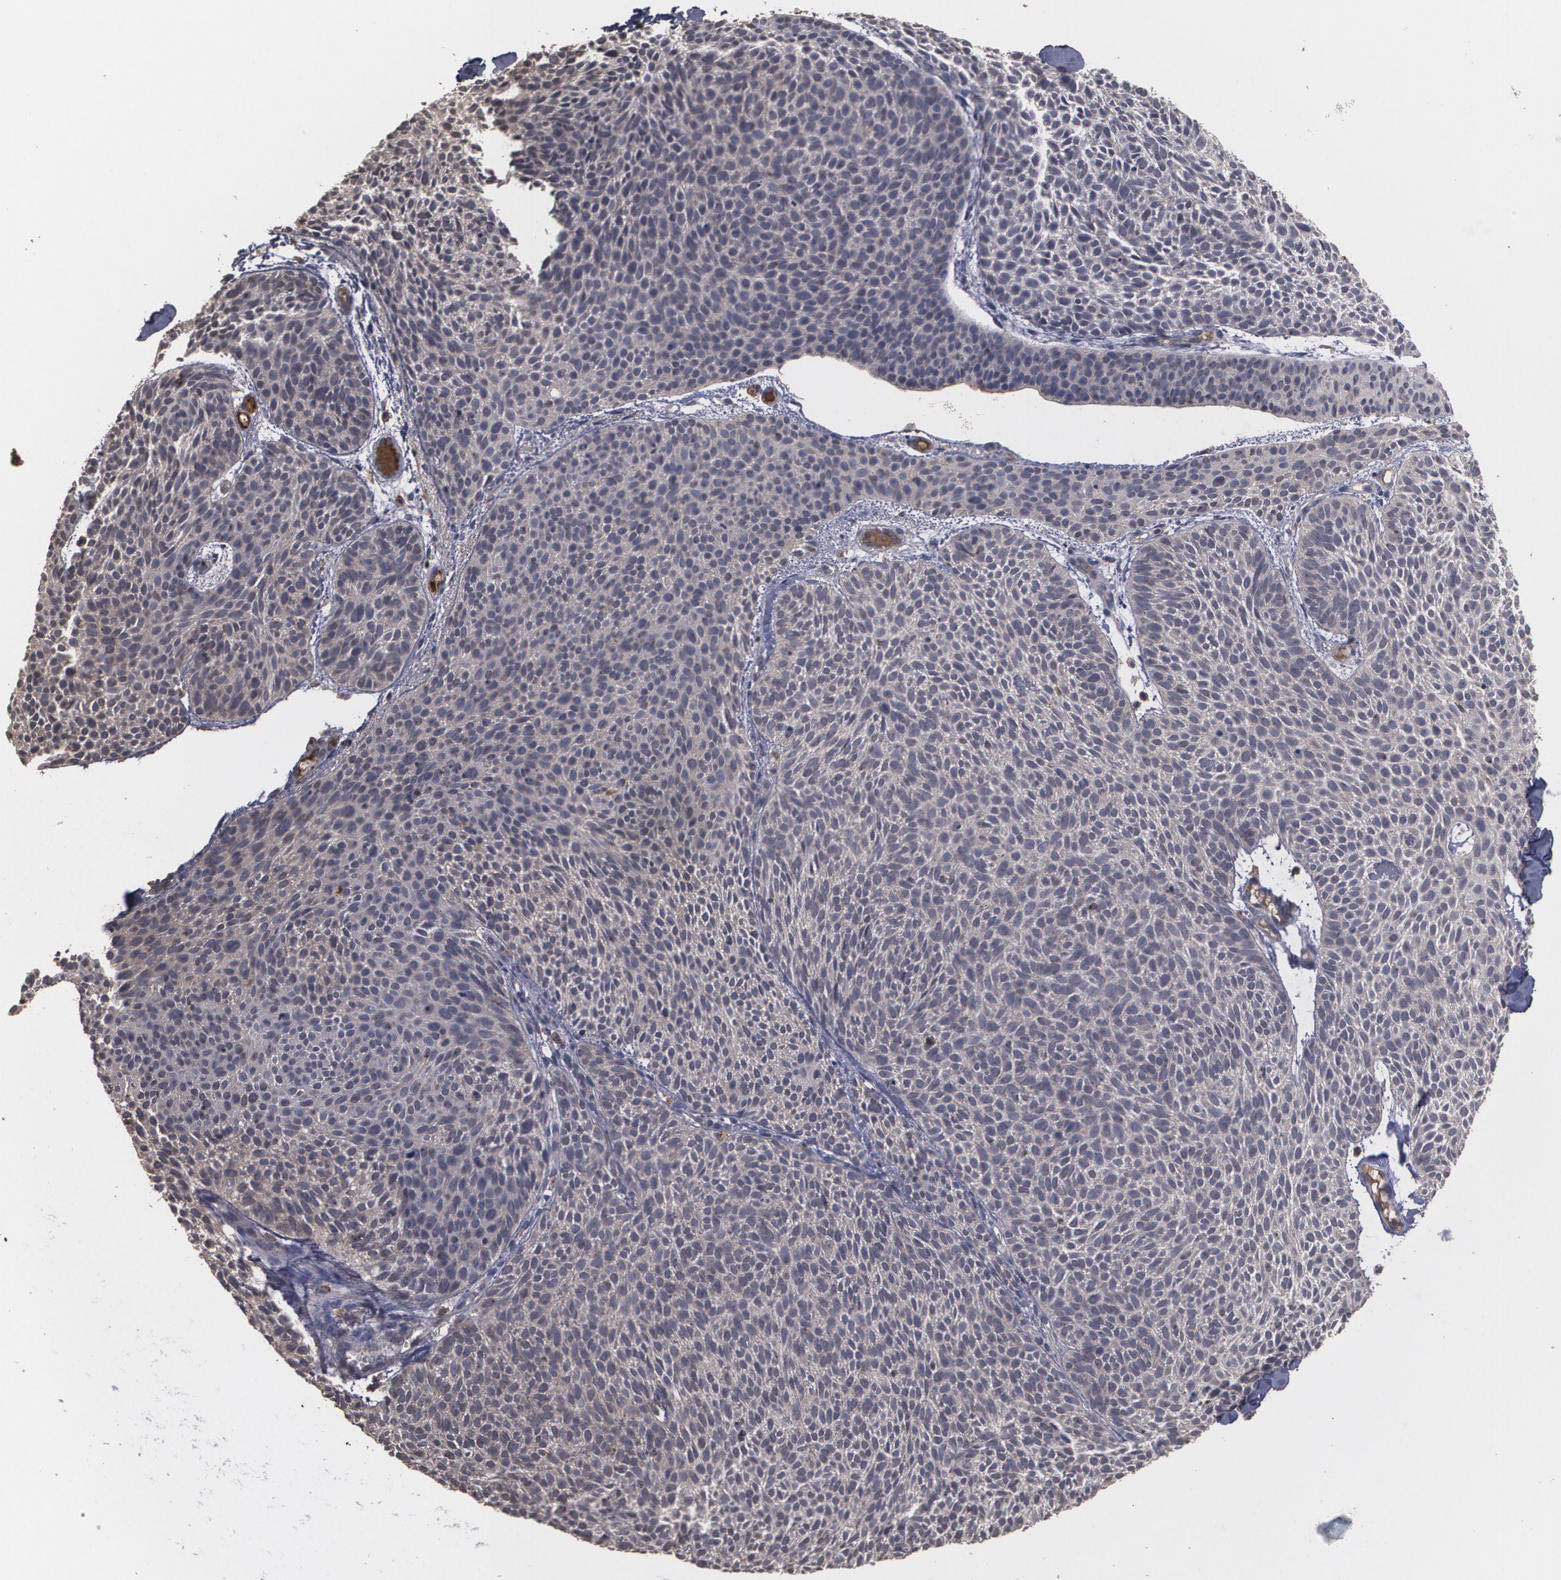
{"staining": {"intensity": "weak", "quantity": ">75%", "location": "cytoplasmic/membranous"}, "tissue": "skin cancer", "cell_type": "Tumor cells", "image_type": "cancer", "snomed": [{"axis": "morphology", "description": "Basal cell carcinoma"}, {"axis": "topography", "description": "Skin"}], "caption": "Tumor cells reveal low levels of weak cytoplasmic/membranous expression in about >75% of cells in human basal cell carcinoma (skin).", "gene": "ARF6", "patient": {"sex": "male", "age": 84}}